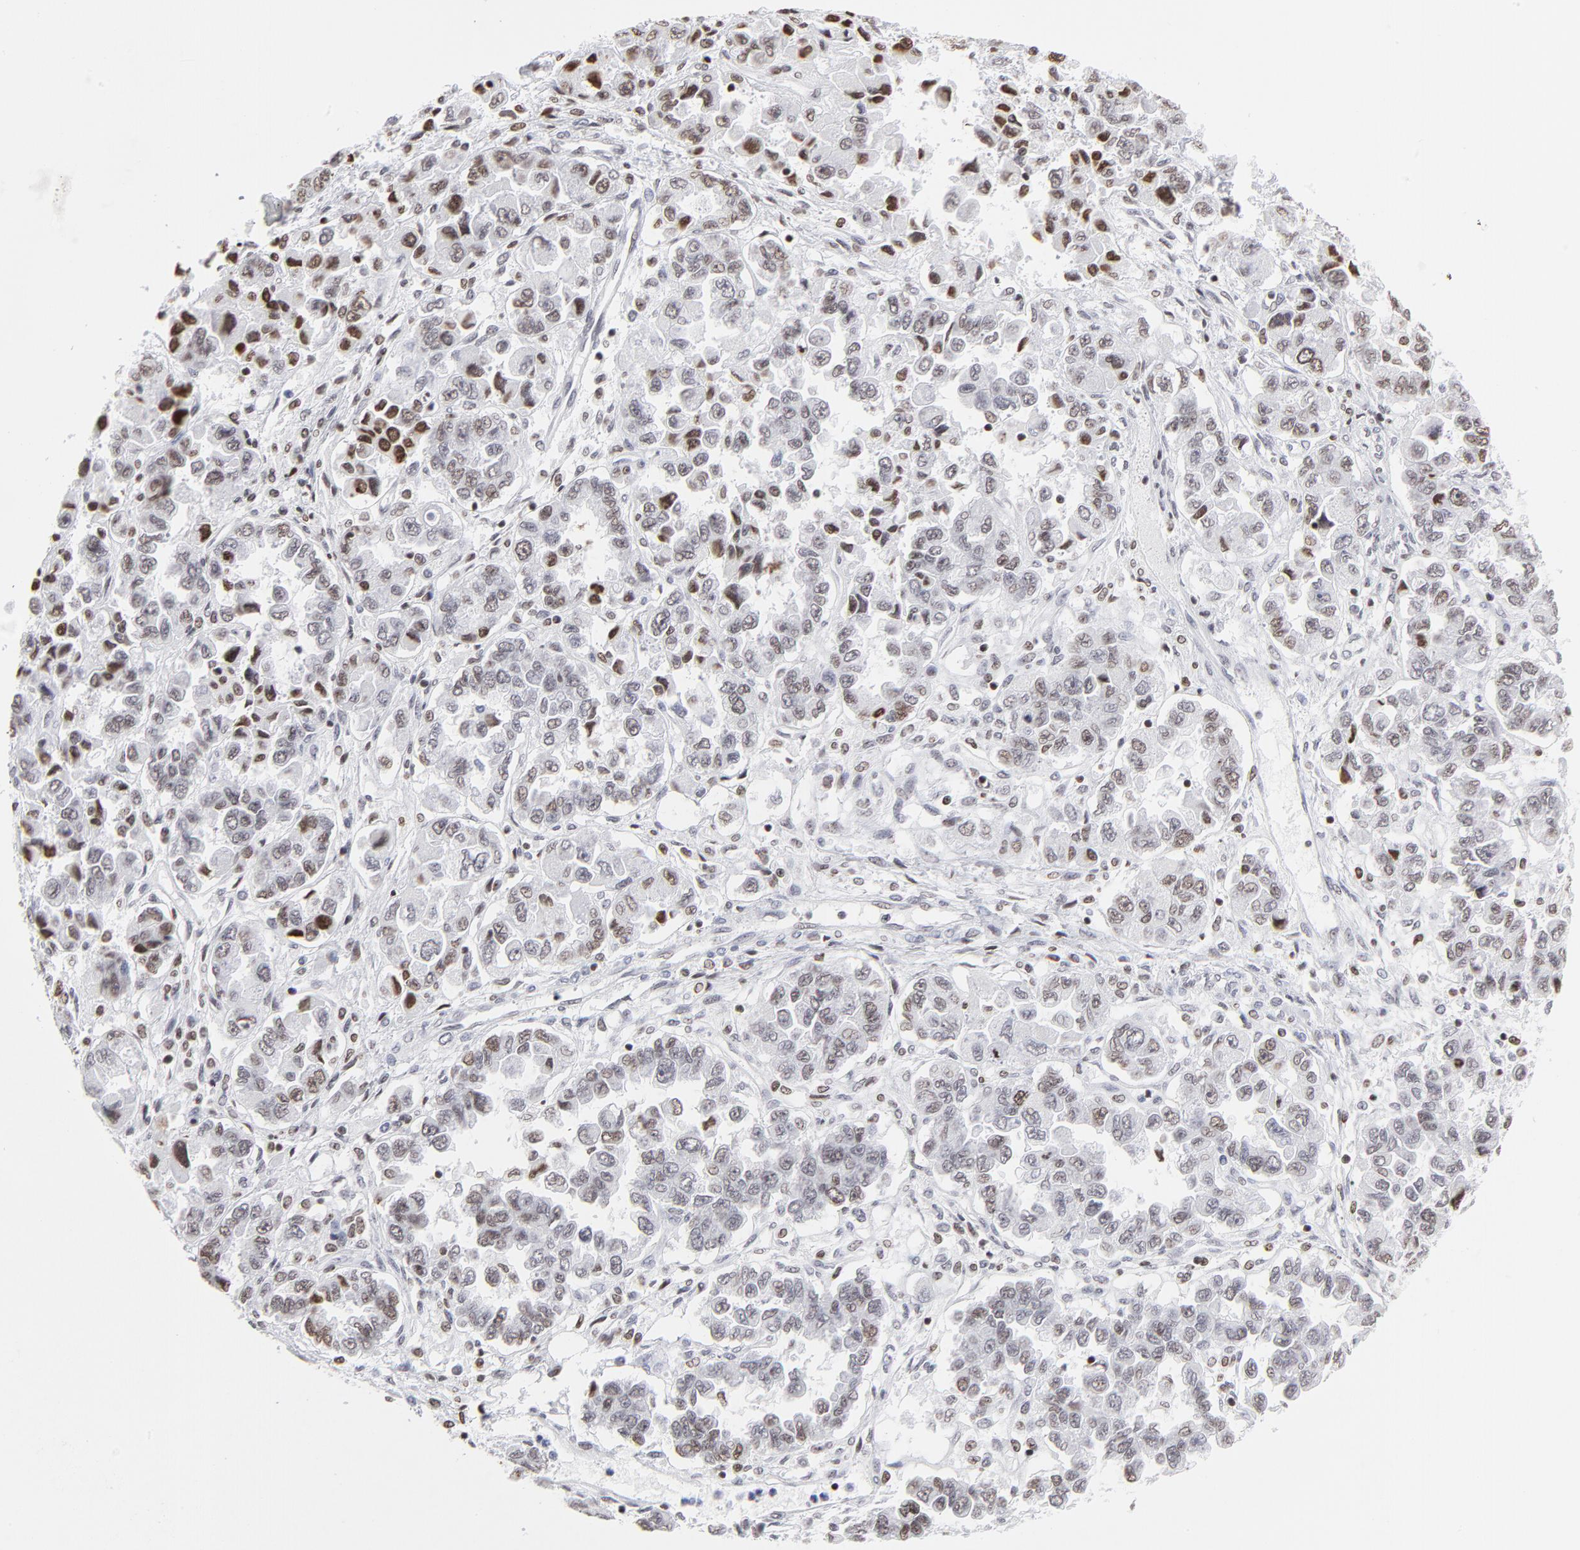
{"staining": {"intensity": "moderate", "quantity": "25%-75%", "location": "nuclear"}, "tissue": "ovarian cancer", "cell_type": "Tumor cells", "image_type": "cancer", "snomed": [{"axis": "morphology", "description": "Cystadenocarcinoma, serous, NOS"}, {"axis": "topography", "description": "Ovary"}], "caption": "The histopathology image reveals staining of ovarian cancer (serous cystadenocarcinoma), revealing moderate nuclear protein positivity (brown color) within tumor cells.", "gene": "PARP1", "patient": {"sex": "female", "age": 84}}